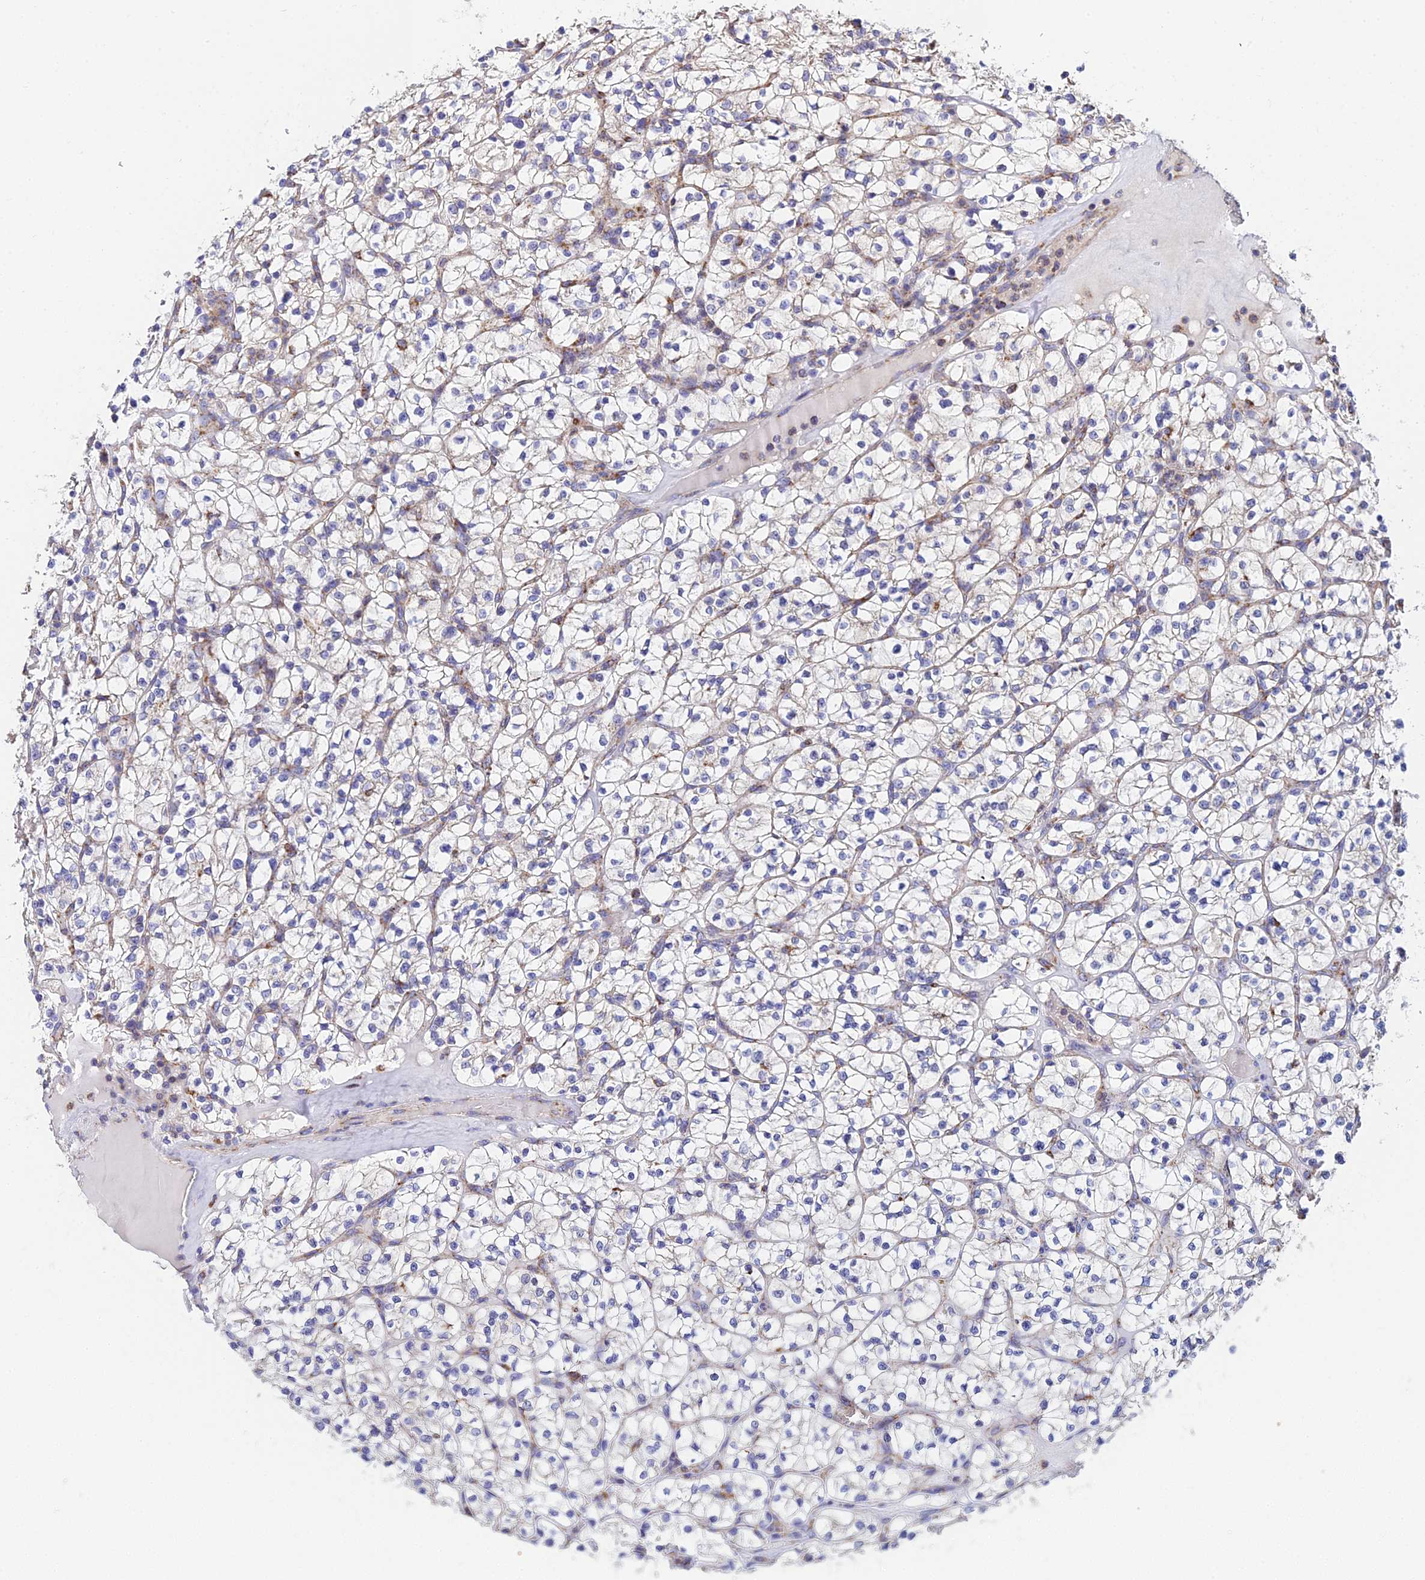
{"staining": {"intensity": "negative", "quantity": "none", "location": "none"}, "tissue": "renal cancer", "cell_type": "Tumor cells", "image_type": "cancer", "snomed": [{"axis": "morphology", "description": "Adenocarcinoma, NOS"}, {"axis": "topography", "description": "Kidney"}], "caption": "Immunohistochemical staining of adenocarcinoma (renal) displays no significant staining in tumor cells.", "gene": "NIPSNAP3A", "patient": {"sex": "female", "age": 64}}